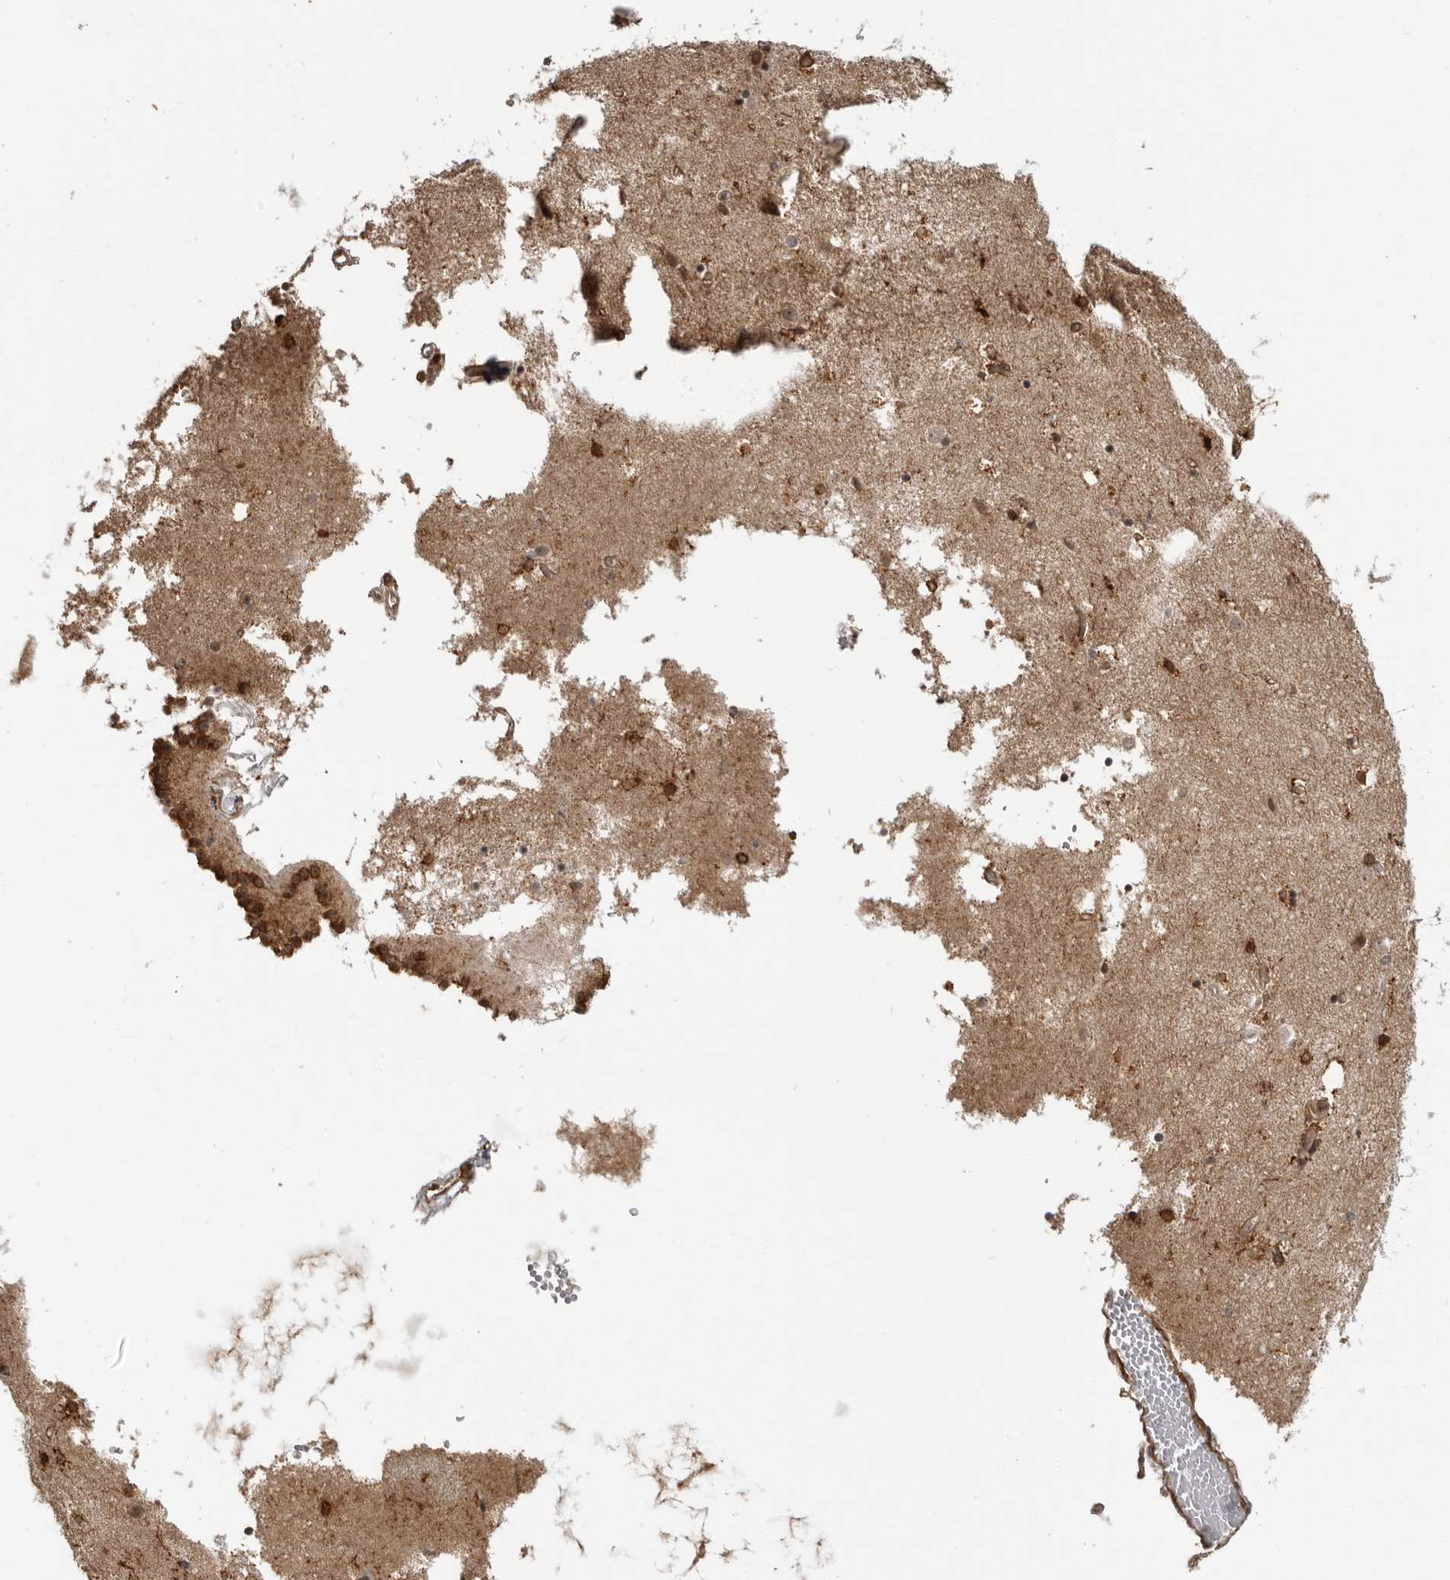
{"staining": {"intensity": "moderate", "quantity": ">75%", "location": "cytoplasmic/membranous"}, "tissue": "caudate", "cell_type": "Glial cells", "image_type": "normal", "snomed": [{"axis": "morphology", "description": "Normal tissue, NOS"}, {"axis": "topography", "description": "Lateral ventricle wall"}], "caption": "The micrograph exhibits a brown stain indicating the presence of a protein in the cytoplasmic/membranous of glial cells in caudate.", "gene": "DNAH14", "patient": {"sex": "male", "age": 70}}